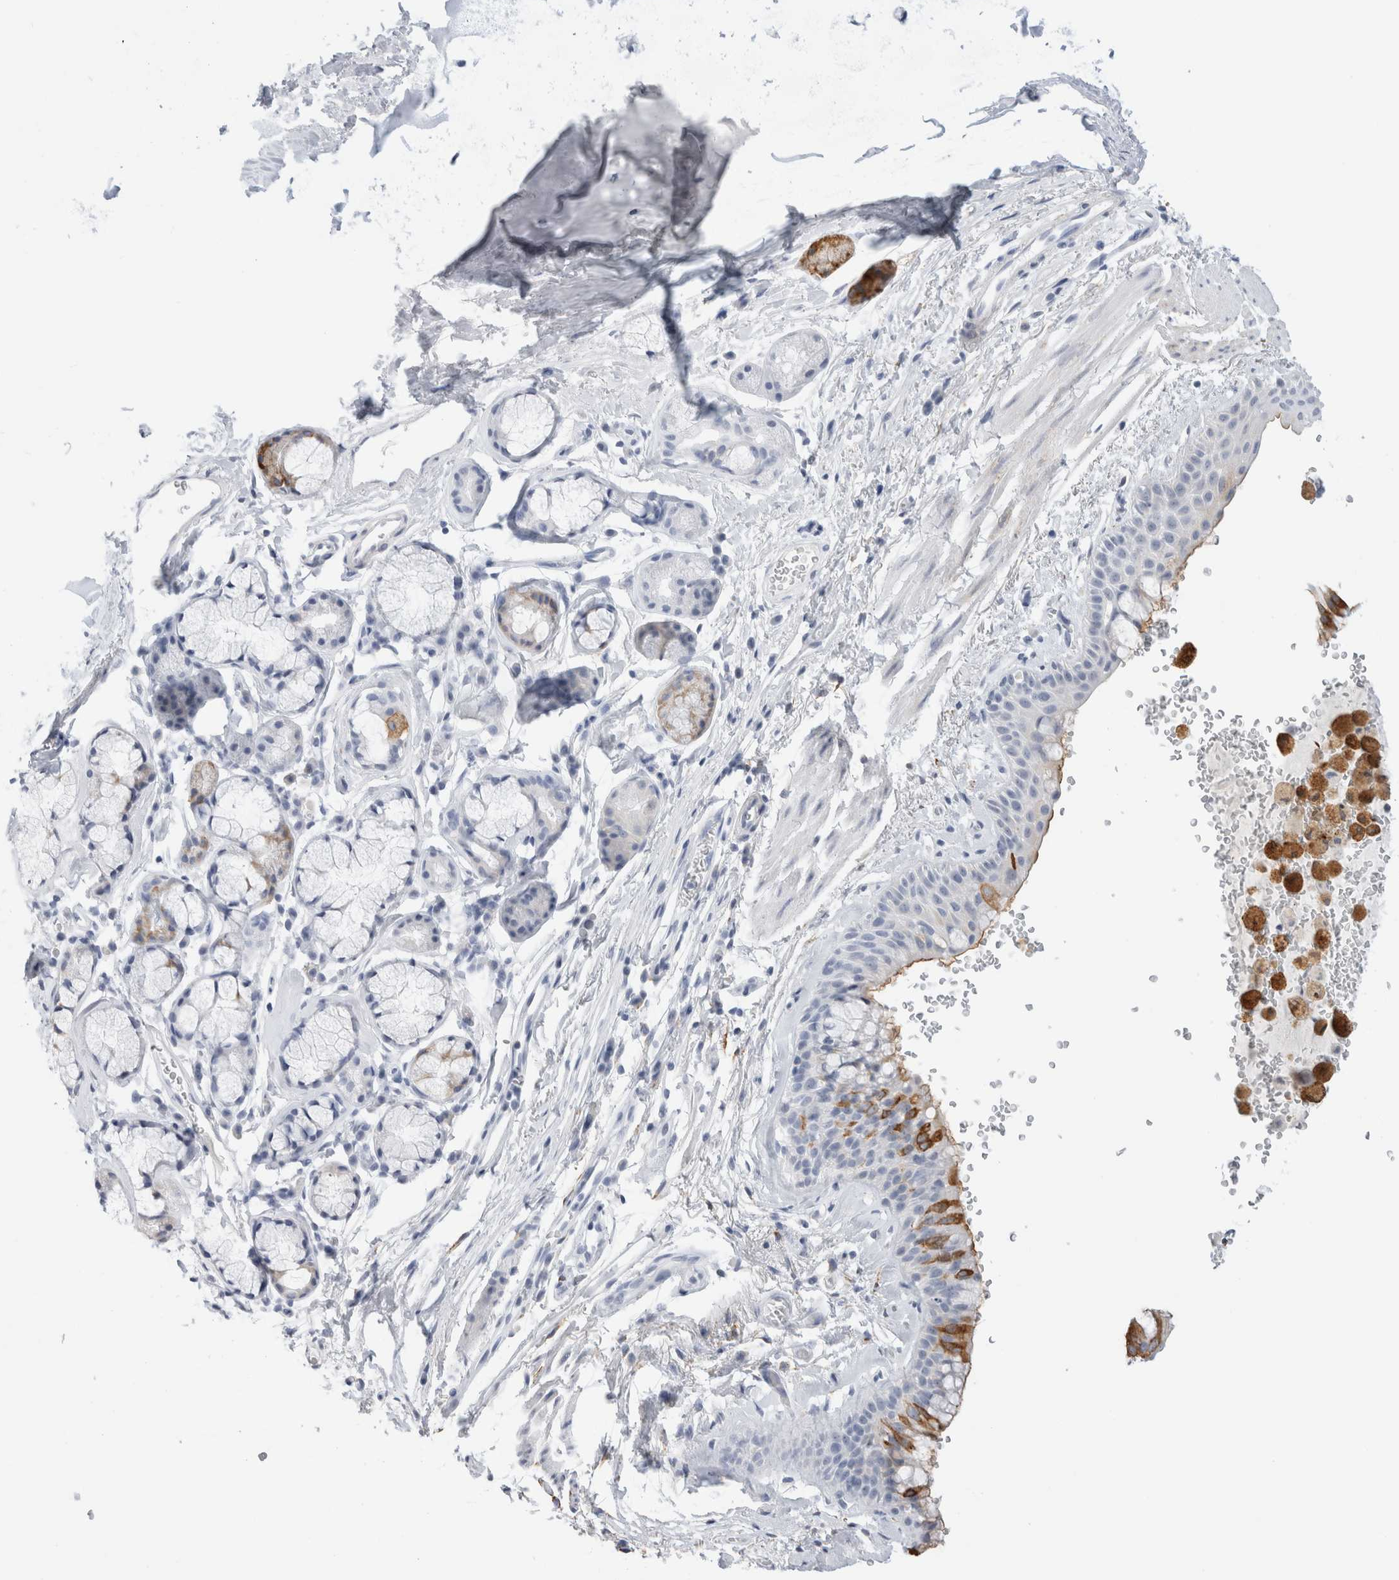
{"staining": {"intensity": "moderate", "quantity": "25%-75%", "location": "cytoplasmic/membranous"}, "tissue": "bronchus", "cell_type": "Respiratory epithelial cells", "image_type": "normal", "snomed": [{"axis": "morphology", "description": "Normal tissue, NOS"}, {"axis": "topography", "description": "Cartilage tissue"}, {"axis": "topography", "description": "Bronchus"}], "caption": "The immunohistochemical stain highlights moderate cytoplasmic/membranous staining in respiratory epithelial cells of benign bronchus. The staining was performed using DAB (3,3'-diaminobenzidine), with brown indicating positive protein expression. Nuclei are stained blue with hematoxylin.", "gene": "MUC15", "patient": {"sex": "female", "age": 53}}